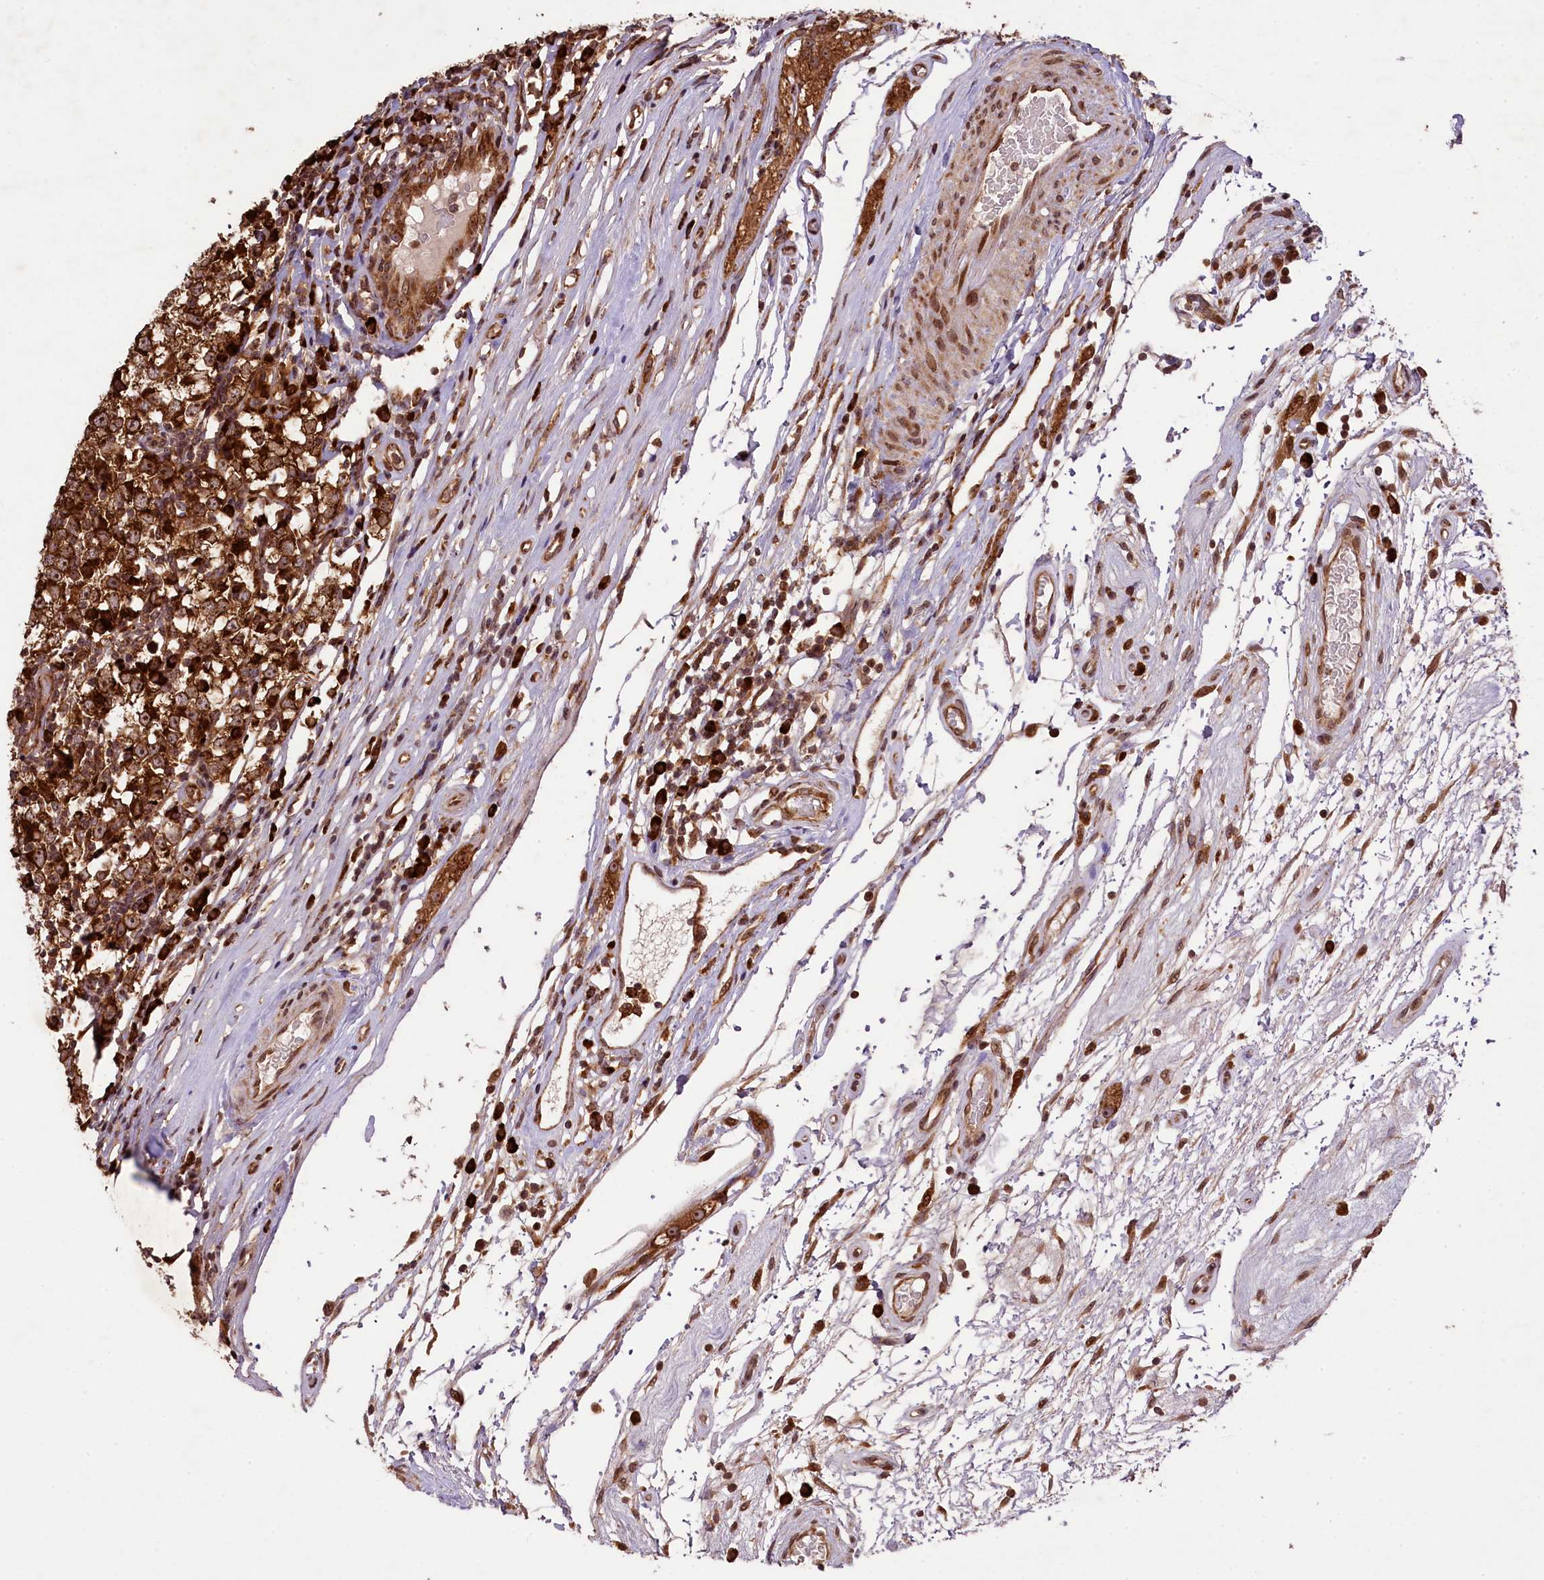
{"staining": {"intensity": "strong", "quantity": ">75%", "location": "cytoplasmic/membranous,nuclear"}, "tissue": "testis cancer", "cell_type": "Tumor cells", "image_type": "cancer", "snomed": [{"axis": "morphology", "description": "Seminoma, NOS"}, {"axis": "topography", "description": "Testis"}], "caption": "Protein staining of testis seminoma tissue demonstrates strong cytoplasmic/membranous and nuclear positivity in about >75% of tumor cells.", "gene": "LARP4", "patient": {"sex": "male", "age": 65}}